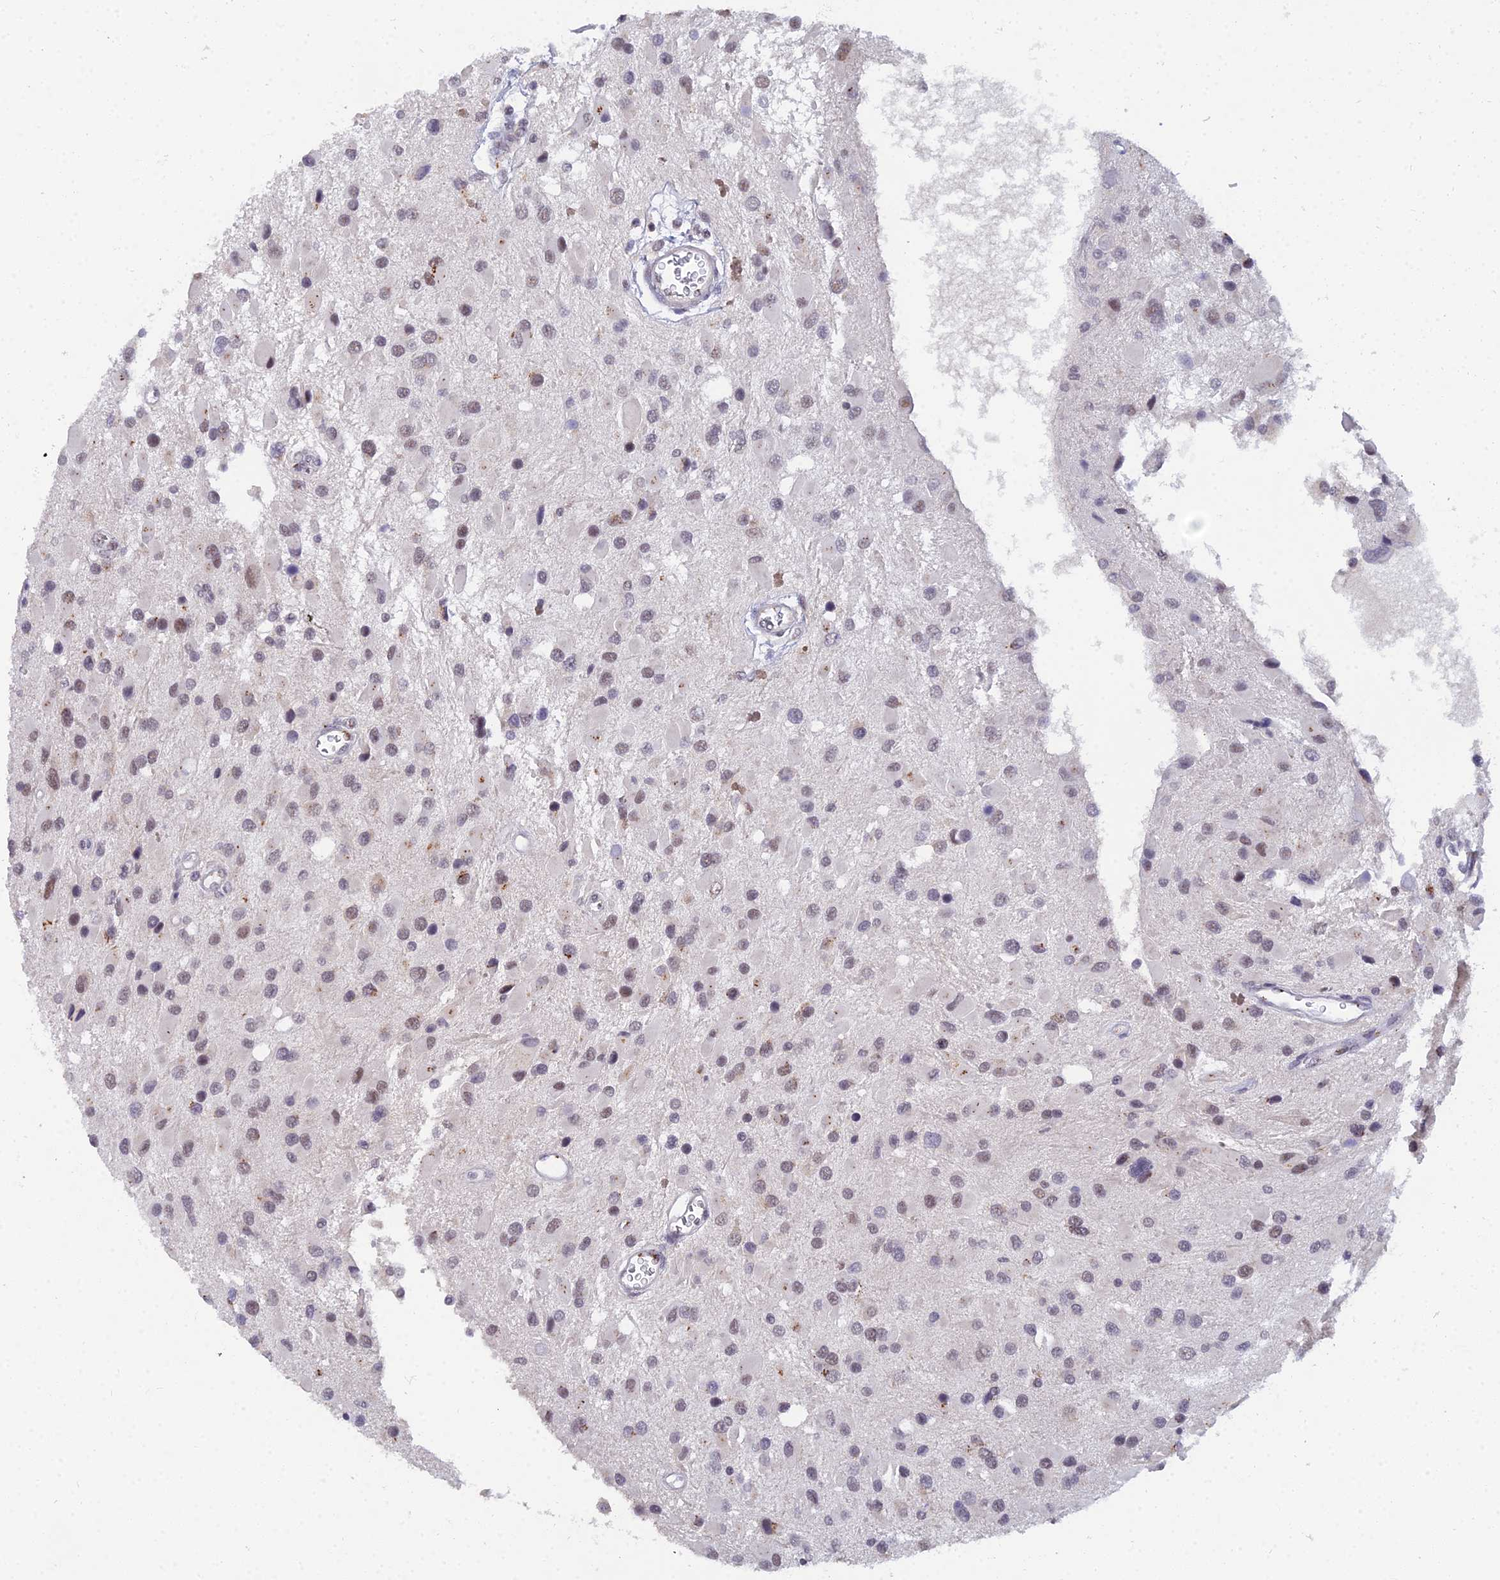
{"staining": {"intensity": "weak", "quantity": "25%-75%", "location": "nuclear"}, "tissue": "glioma", "cell_type": "Tumor cells", "image_type": "cancer", "snomed": [{"axis": "morphology", "description": "Glioma, malignant, High grade"}, {"axis": "topography", "description": "Brain"}], "caption": "A brown stain highlights weak nuclear positivity of a protein in high-grade glioma (malignant) tumor cells. The staining was performed using DAB (3,3'-diaminobenzidine), with brown indicating positive protein expression. Nuclei are stained blue with hematoxylin.", "gene": "THOC3", "patient": {"sex": "male", "age": 53}}